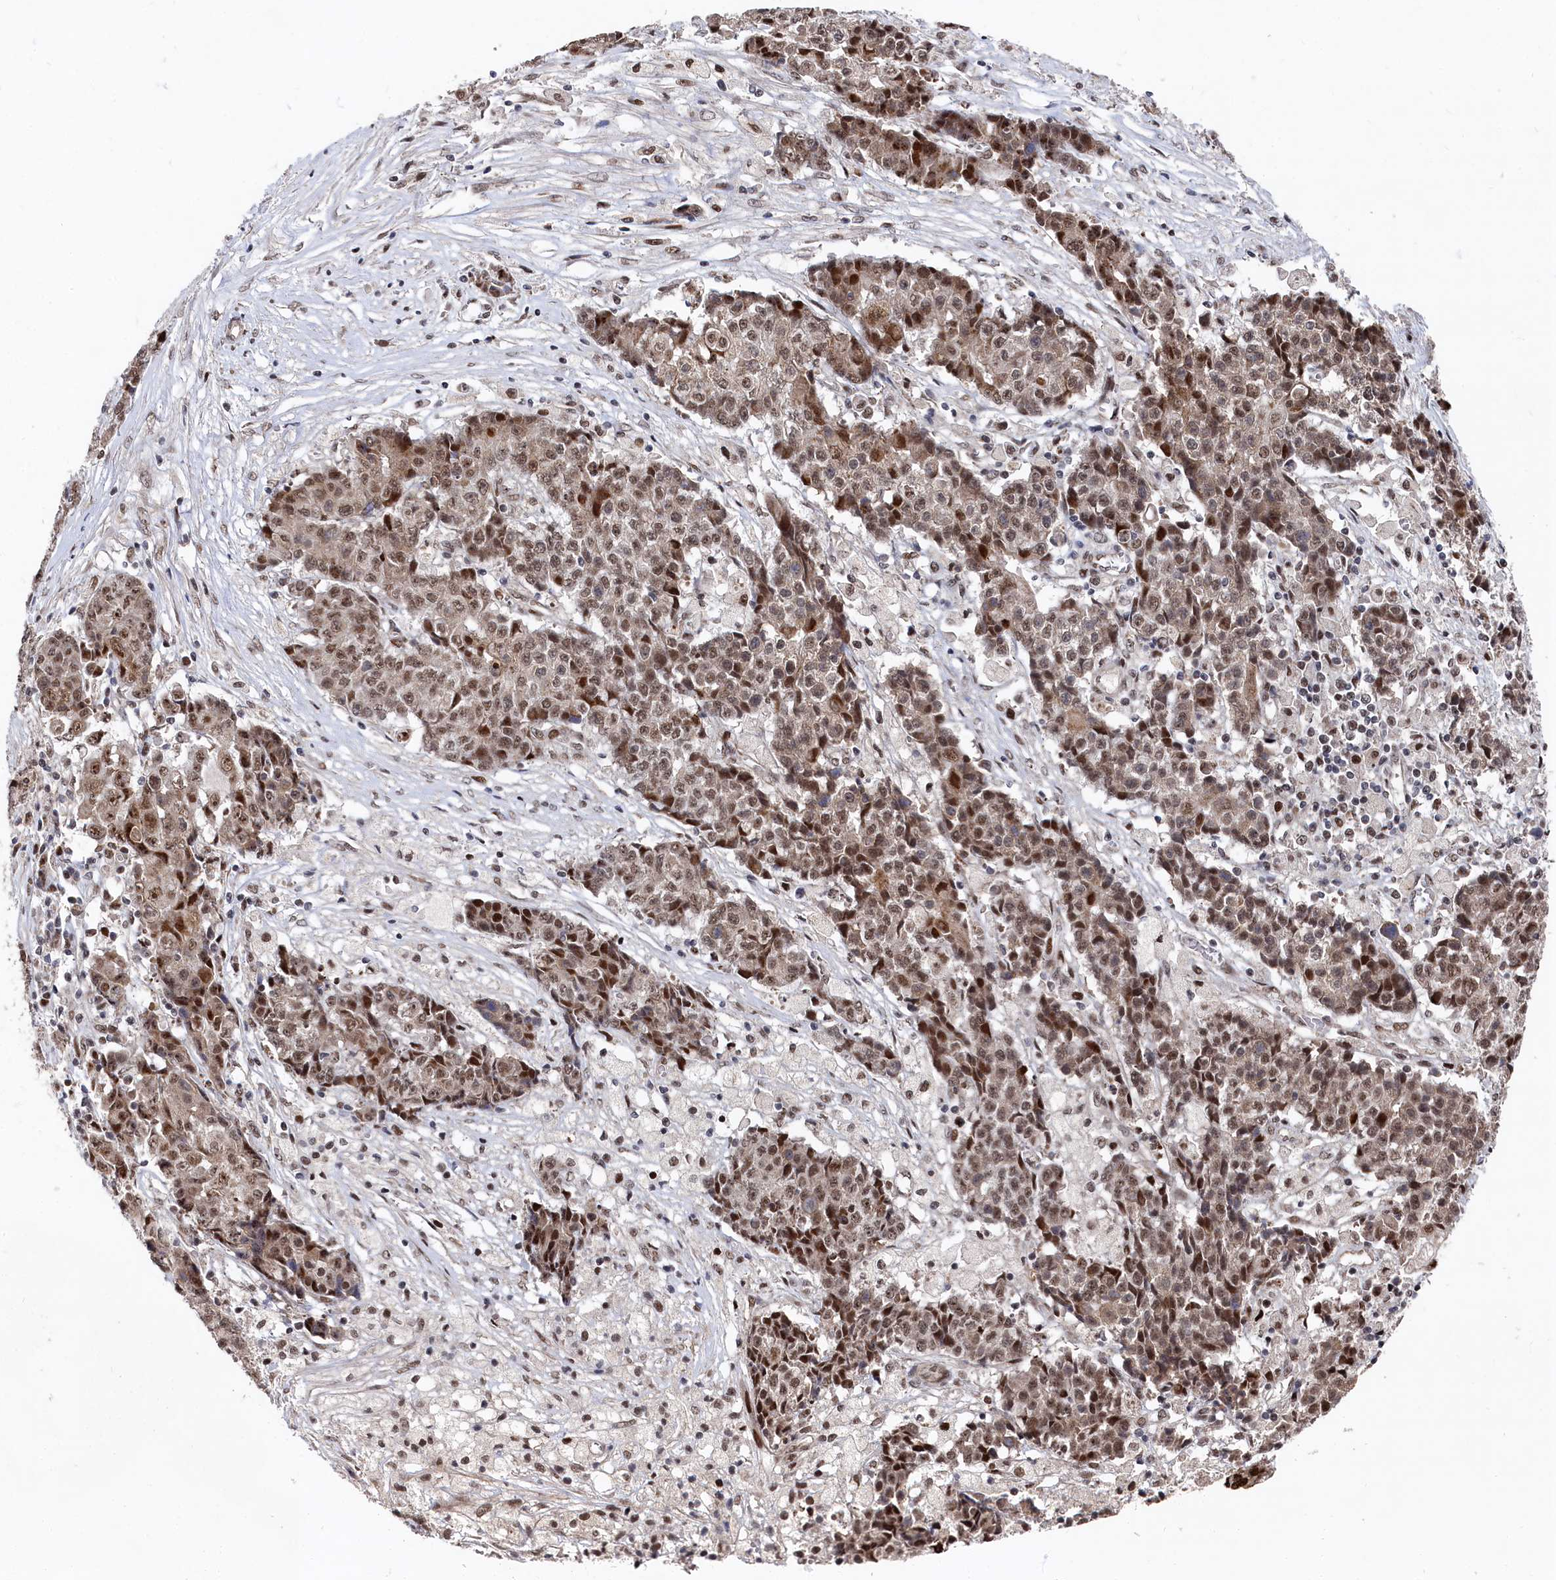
{"staining": {"intensity": "moderate", "quantity": ">75%", "location": "nuclear"}, "tissue": "ovarian cancer", "cell_type": "Tumor cells", "image_type": "cancer", "snomed": [{"axis": "morphology", "description": "Carcinoma, endometroid"}, {"axis": "topography", "description": "Ovary"}], "caption": "Immunohistochemical staining of human endometroid carcinoma (ovarian) displays moderate nuclear protein expression in approximately >75% of tumor cells. (DAB (3,3'-diaminobenzidine) IHC, brown staining for protein, blue staining for nuclei).", "gene": "BUB3", "patient": {"sex": "female", "age": 42}}